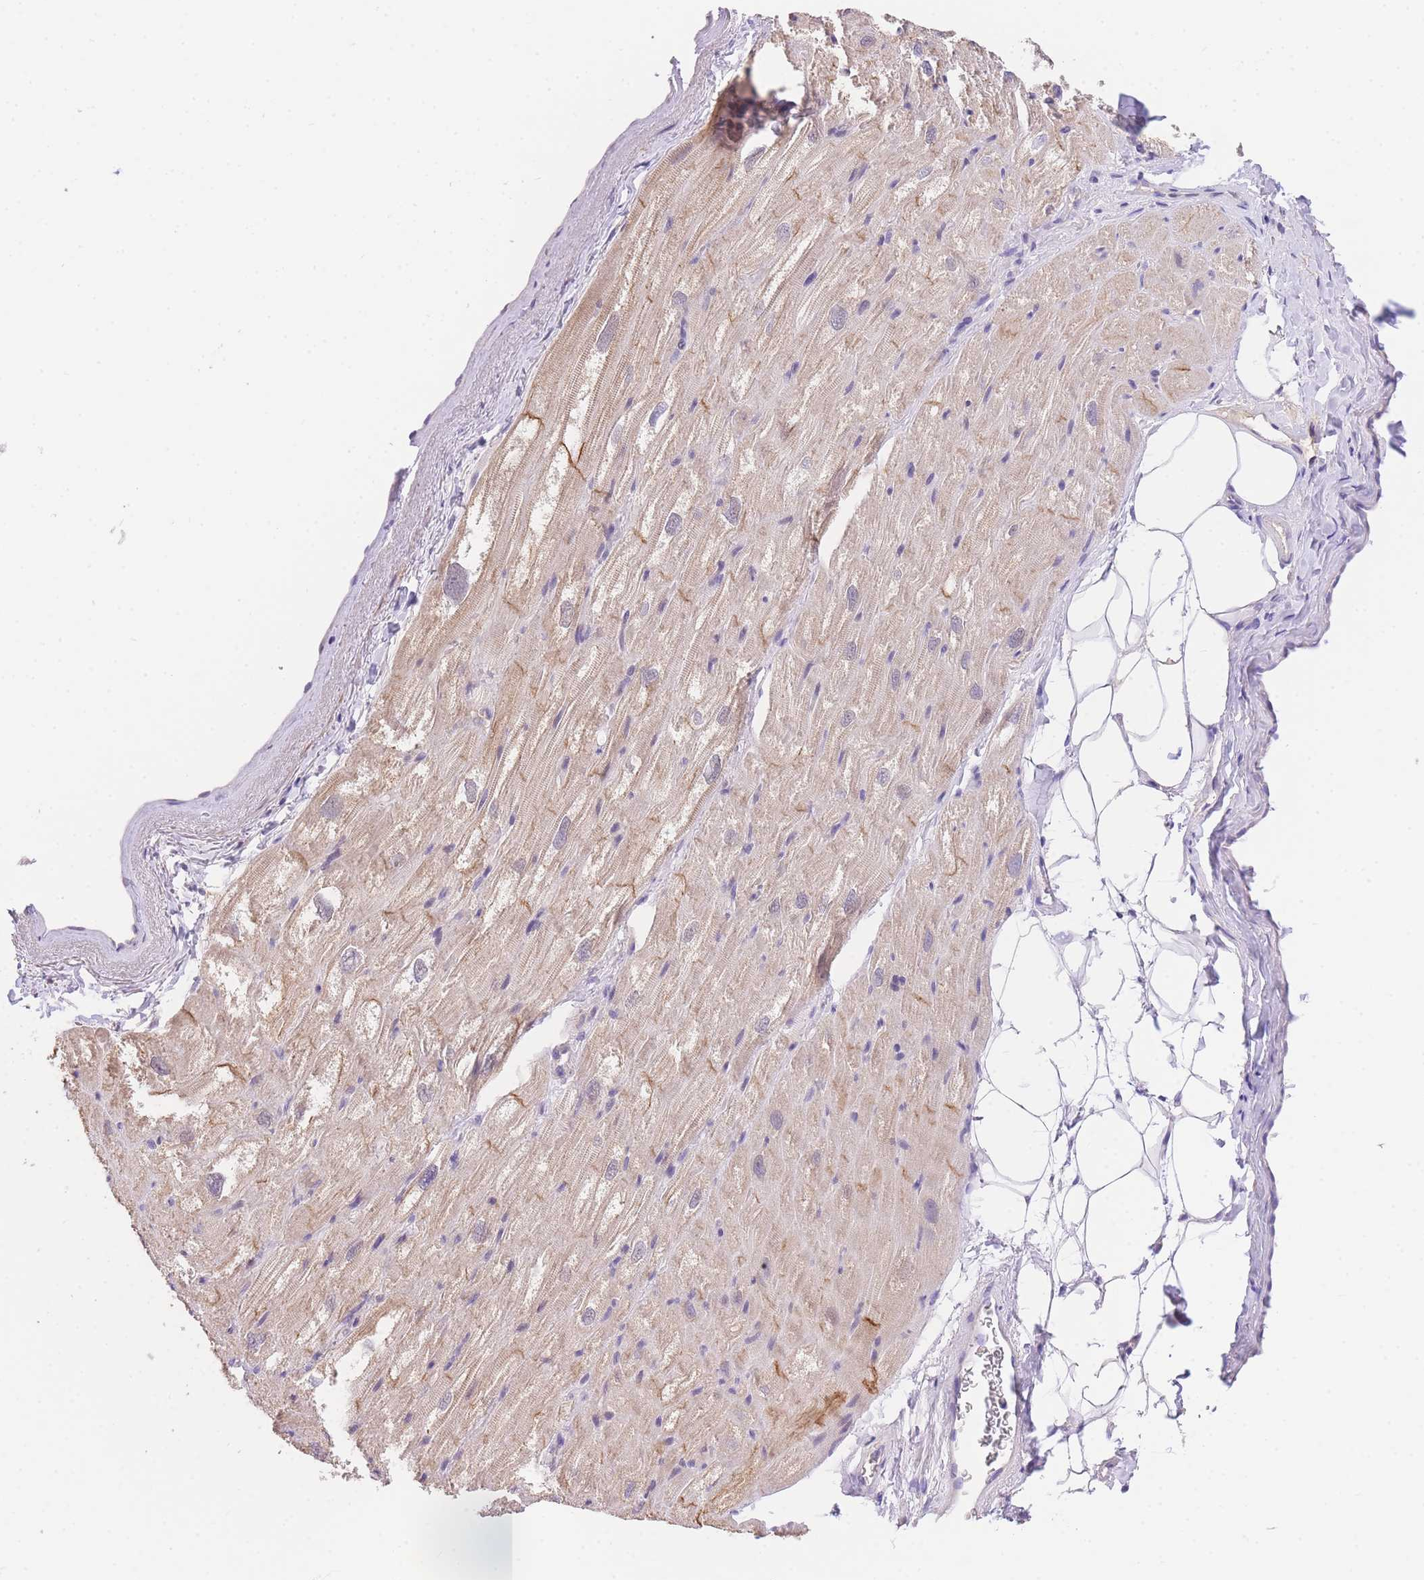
{"staining": {"intensity": "moderate", "quantity": "<25%", "location": "cytoplasmic/membranous"}, "tissue": "heart muscle", "cell_type": "Cardiomyocytes", "image_type": "normal", "snomed": [{"axis": "morphology", "description": "Normal tissue, NOS"}, {"axis": "topography", "description": "Heart"}], "caption": "Heart muscle stained with DAB (3,3'-diaminobenzidine) immunohistochemistry demonstrates low levels of moderate cytoplasmic/membranous positivity in approximately <25% of cardiomyocytes.", "gene": "SLC35F2", "patient": {"sex": "male", "age": 50}}